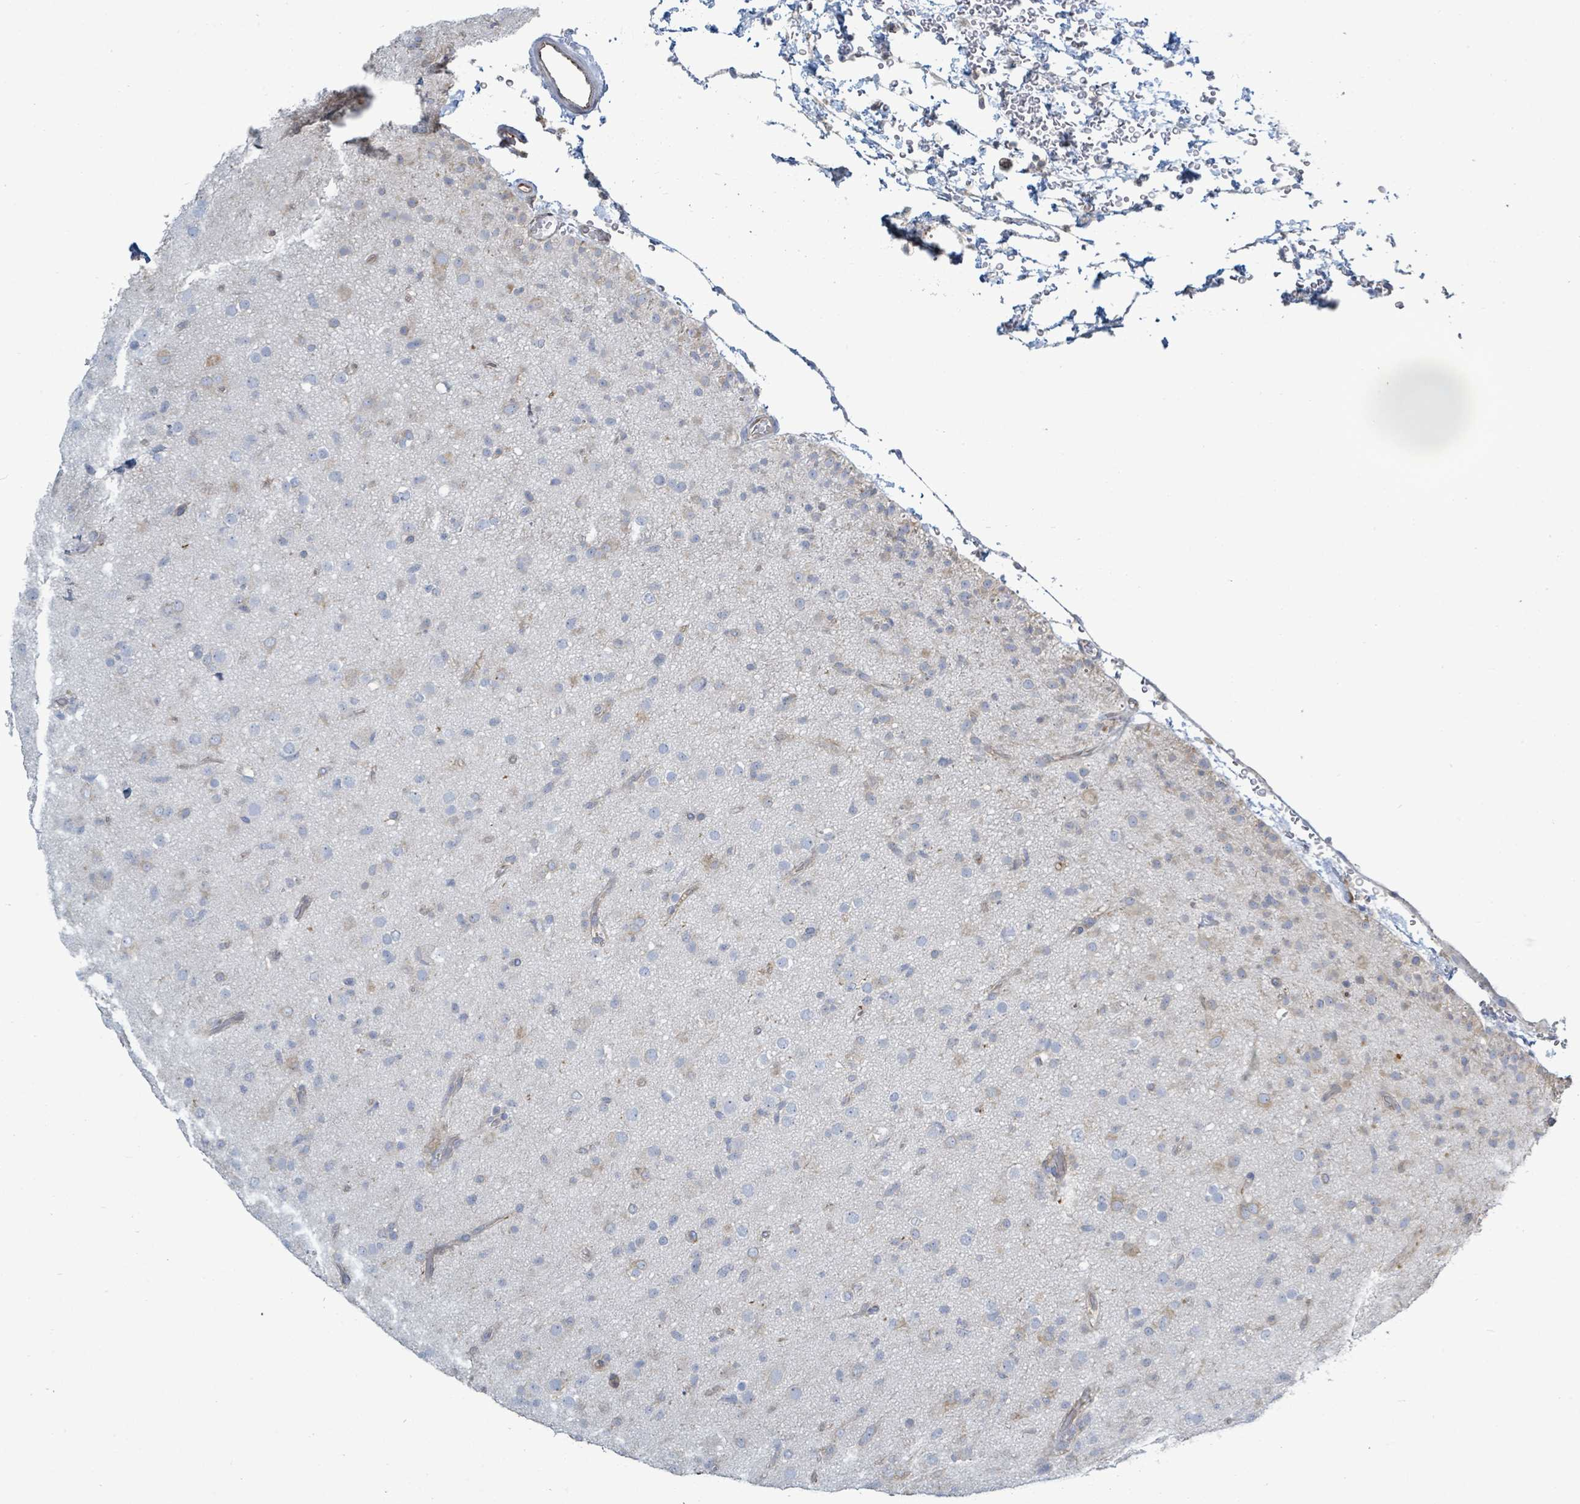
{"staining": {"intensity": "negative", "quantity": "none", "location": "none"}, "tissue": "glioma", "cell_type": "Tumor cells", "image_type": "cancer", "snomed": [{"axis": "morphology", "description": "Glioma, malignant, Low grade"}, {"axis": "topography", "description": "Brain"}], "caption": "Protein analysis of glioma exhibits no significant staining in tumor cells.", "gene": "SIRPB1", "patient": {"sex": "male", "age": 65}}